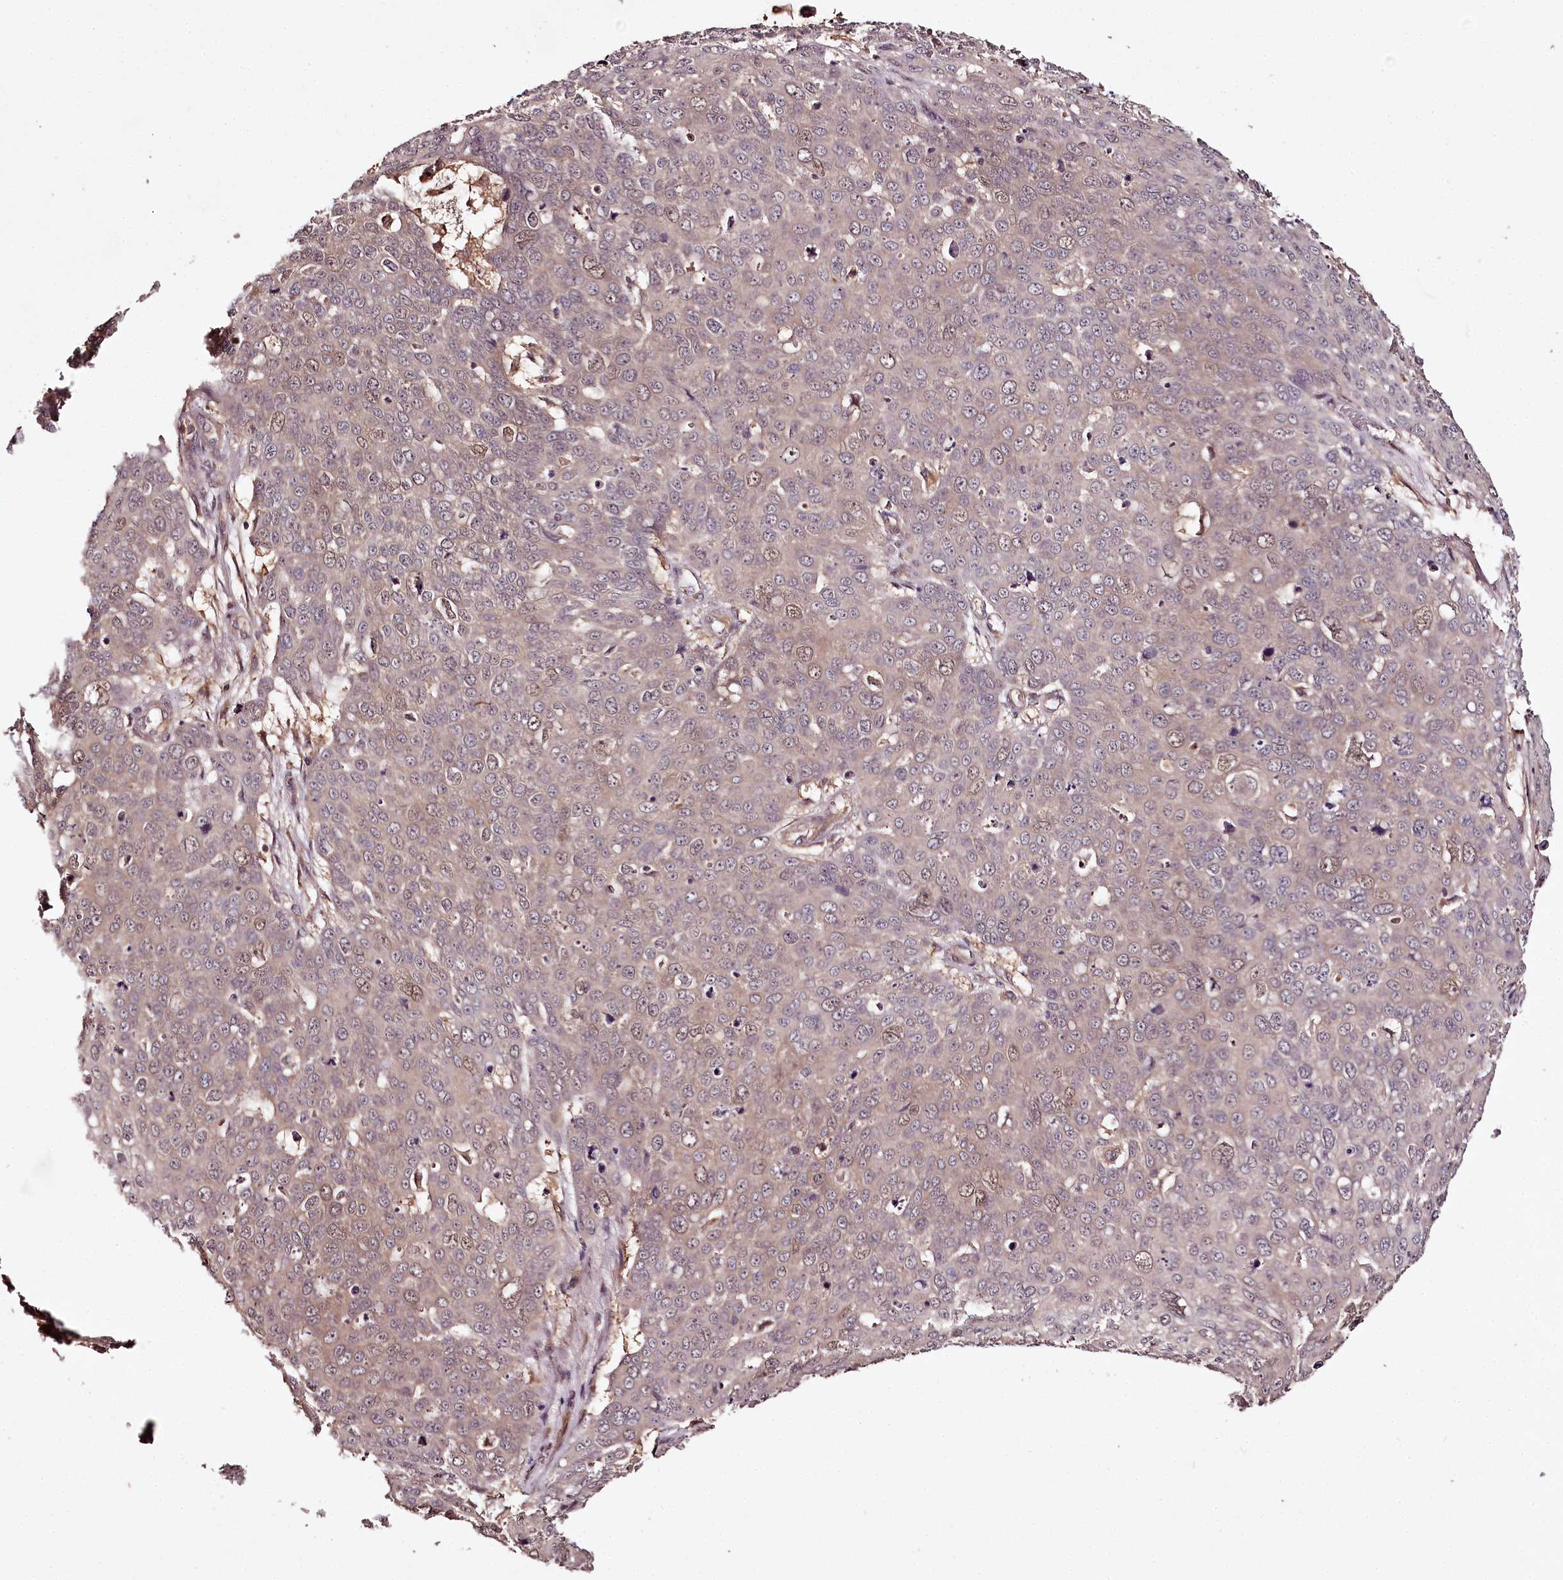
{"staining": {"intensity": "weak", "quantity": "<25%", "location": "cytoplasmic/membranous,nuclear"}, "tissue": "skin cancer", "cell_type": "Tumor cells", "image_type": "cancer", "snomed": [{"axis": "morphology", "description": "Squamous cell carcinoma, NOS"}, {"axis": "topography", "description": "Skin"}], "caption": "Immunohistochemistry image of neoplastic tissue: human skin squamous cell carcinoma stained with DAB displays no significant protein staining in tumor cells.", "gene": "TTC12", "patient": {"sex": "male", "age": 71}}